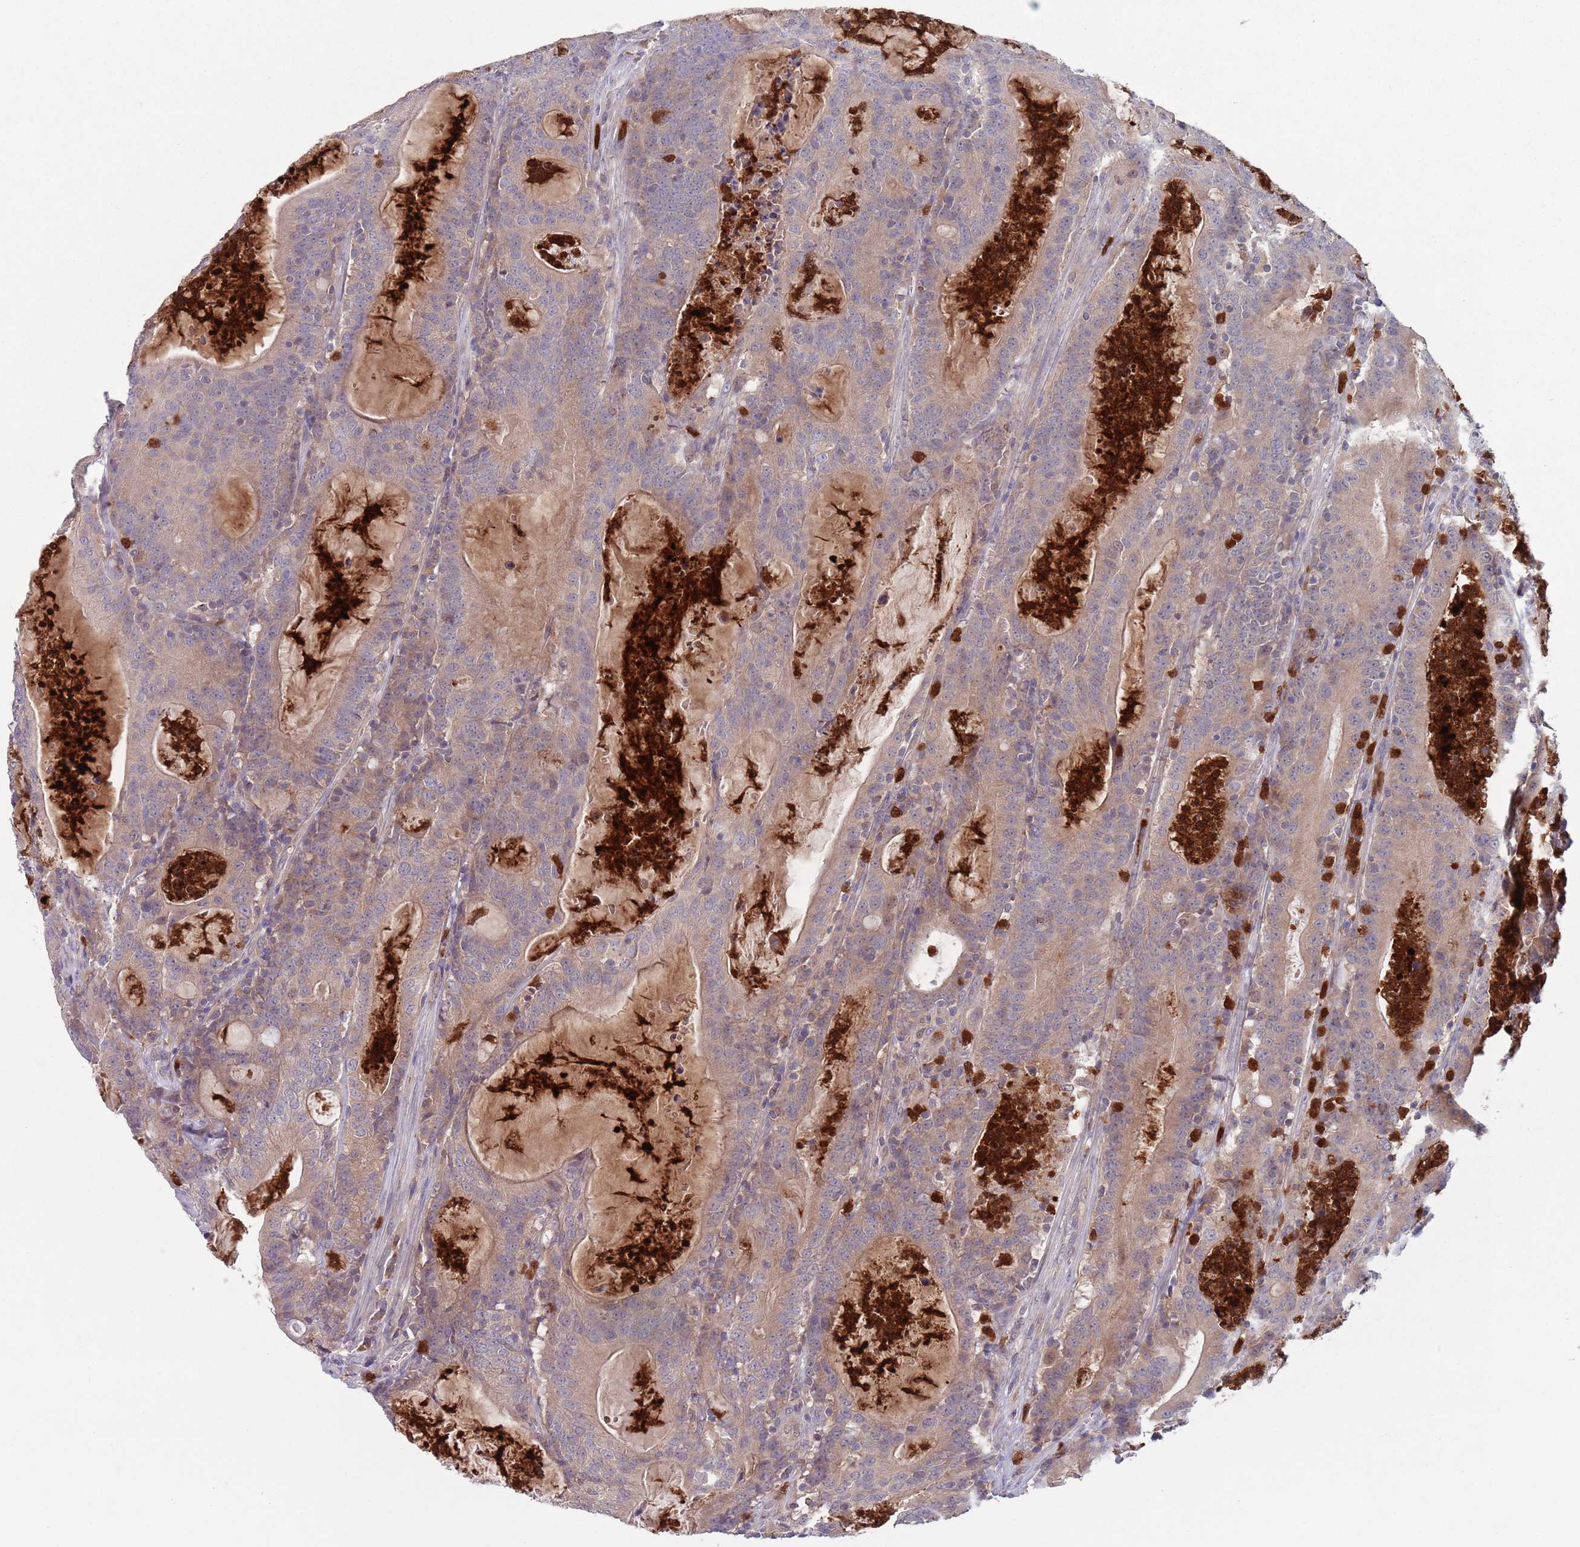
{"staining": {"intensity": "weak", "quantity": ">75%", "location": "cytoplasmic/membranous"}, "tissue": "colorectal cancer", "cell_type": "Tumor cells", "image_type": "cancer", "snomed": [{"axis": "morphology", "description": "Adenocarcinoma, NOS"}, {"axis": "topography", "description": "Colon"}], "caption": "This is a micrograph of IHC staining of colorectal adenocarcinoma, which shows weak expression in the cytoplasmic/membranous of tumor cells.", "gene": "TYW1", "patient": {"sex": "male", "age": 83}}